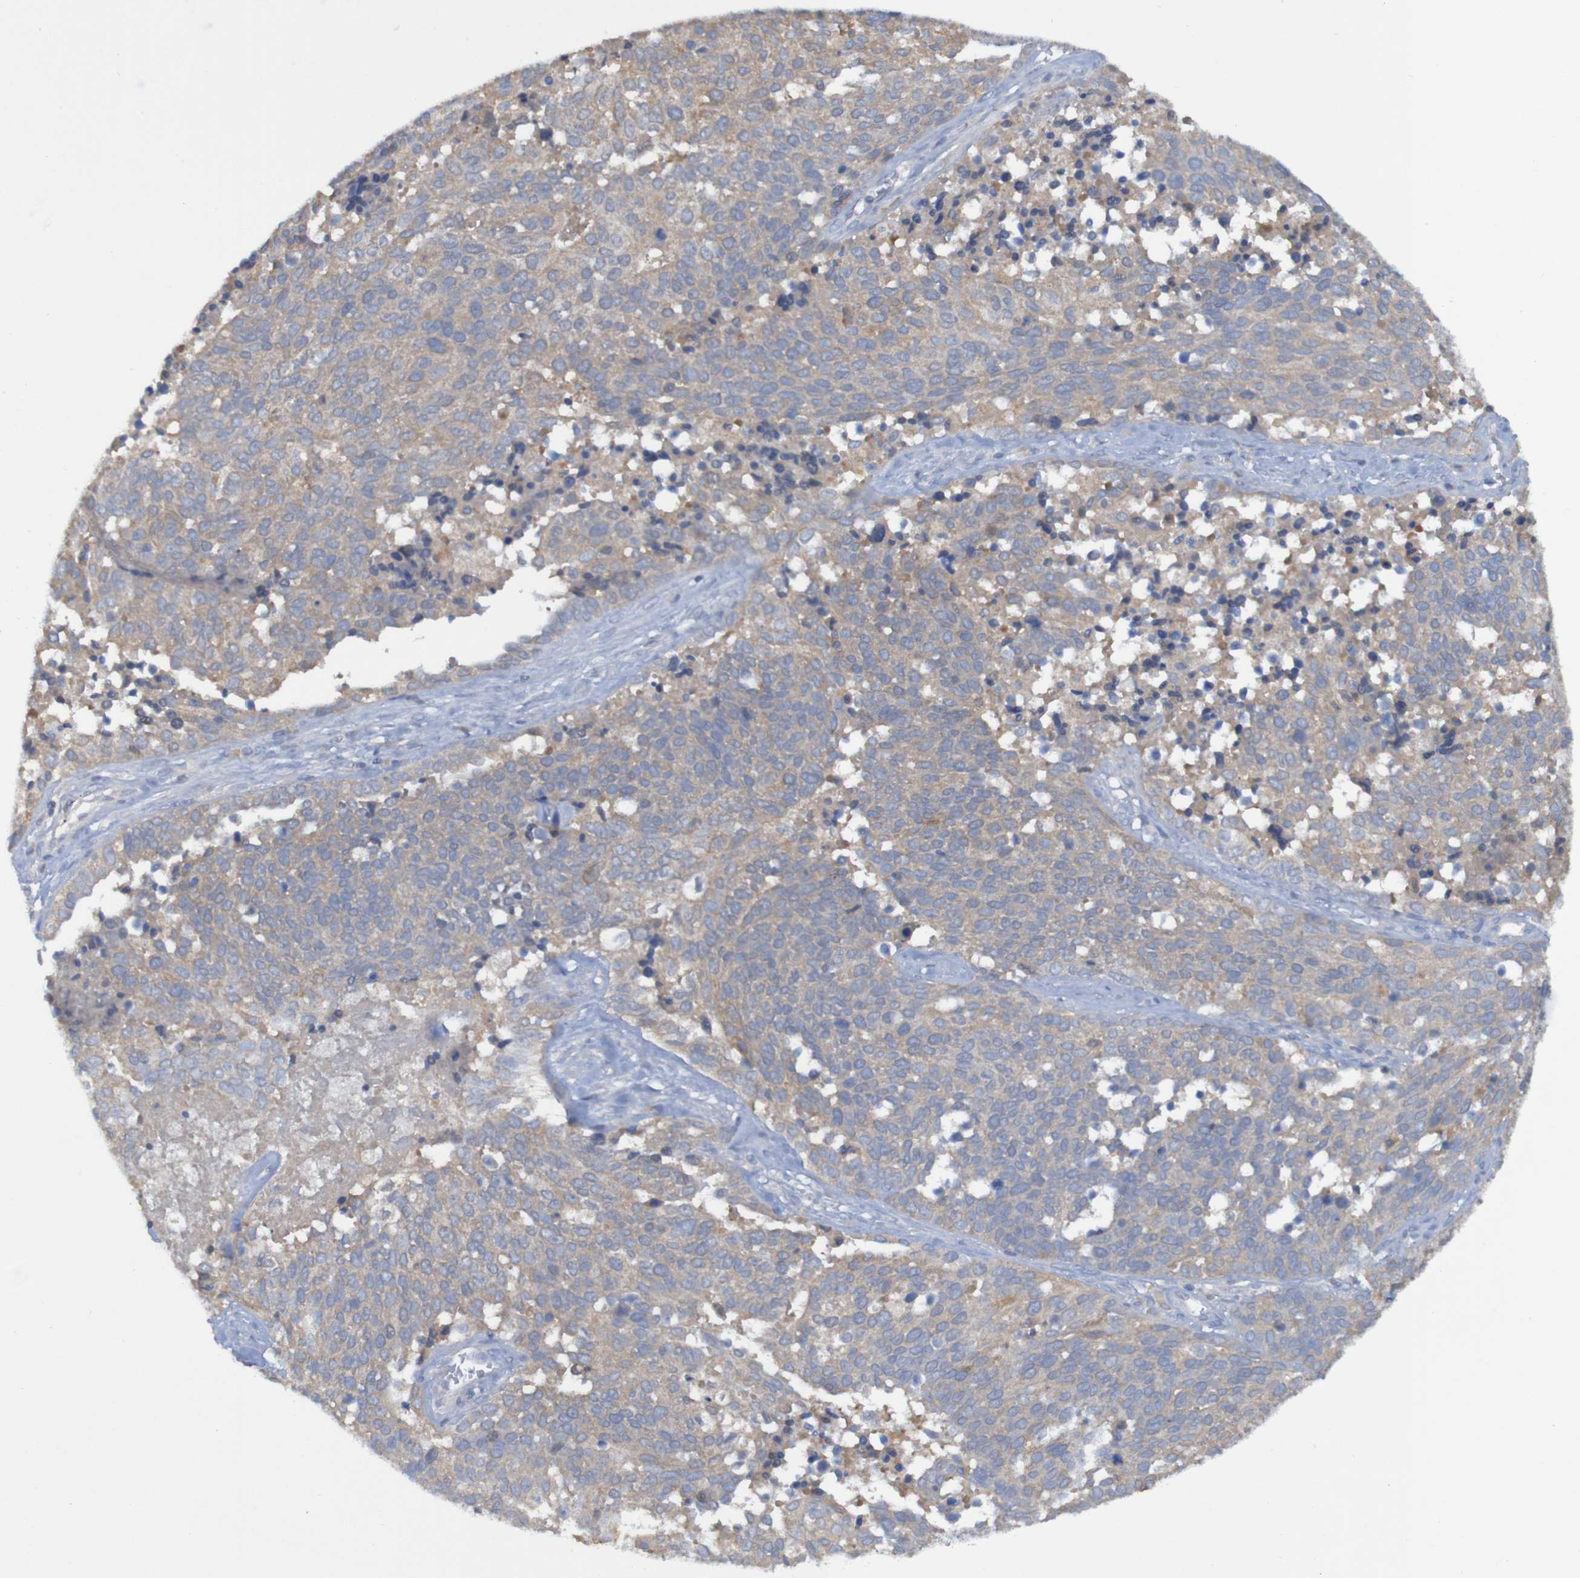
{"staining": {"intensity": "weak", "quantity": ">75%", "location": "cytoplasmic/membranous"}, "tissue": "ovarian cancer", "cell_type": "Tumor cells", "image_type": "cancer", "snomed": [{"axis": "morphology", "description": "Cystadenocarcinoma, serous, NOS"}, {"axis": "topography", "description": "Ovary"}], "caption": "Weak cytoplasmic/membranous positivity is identified in about >75% of tumor cells in serous cystadenocarcinoma (ovarian).", "gene": "ARHGEF16", "patient": {"sex": "female", "age": 44}}